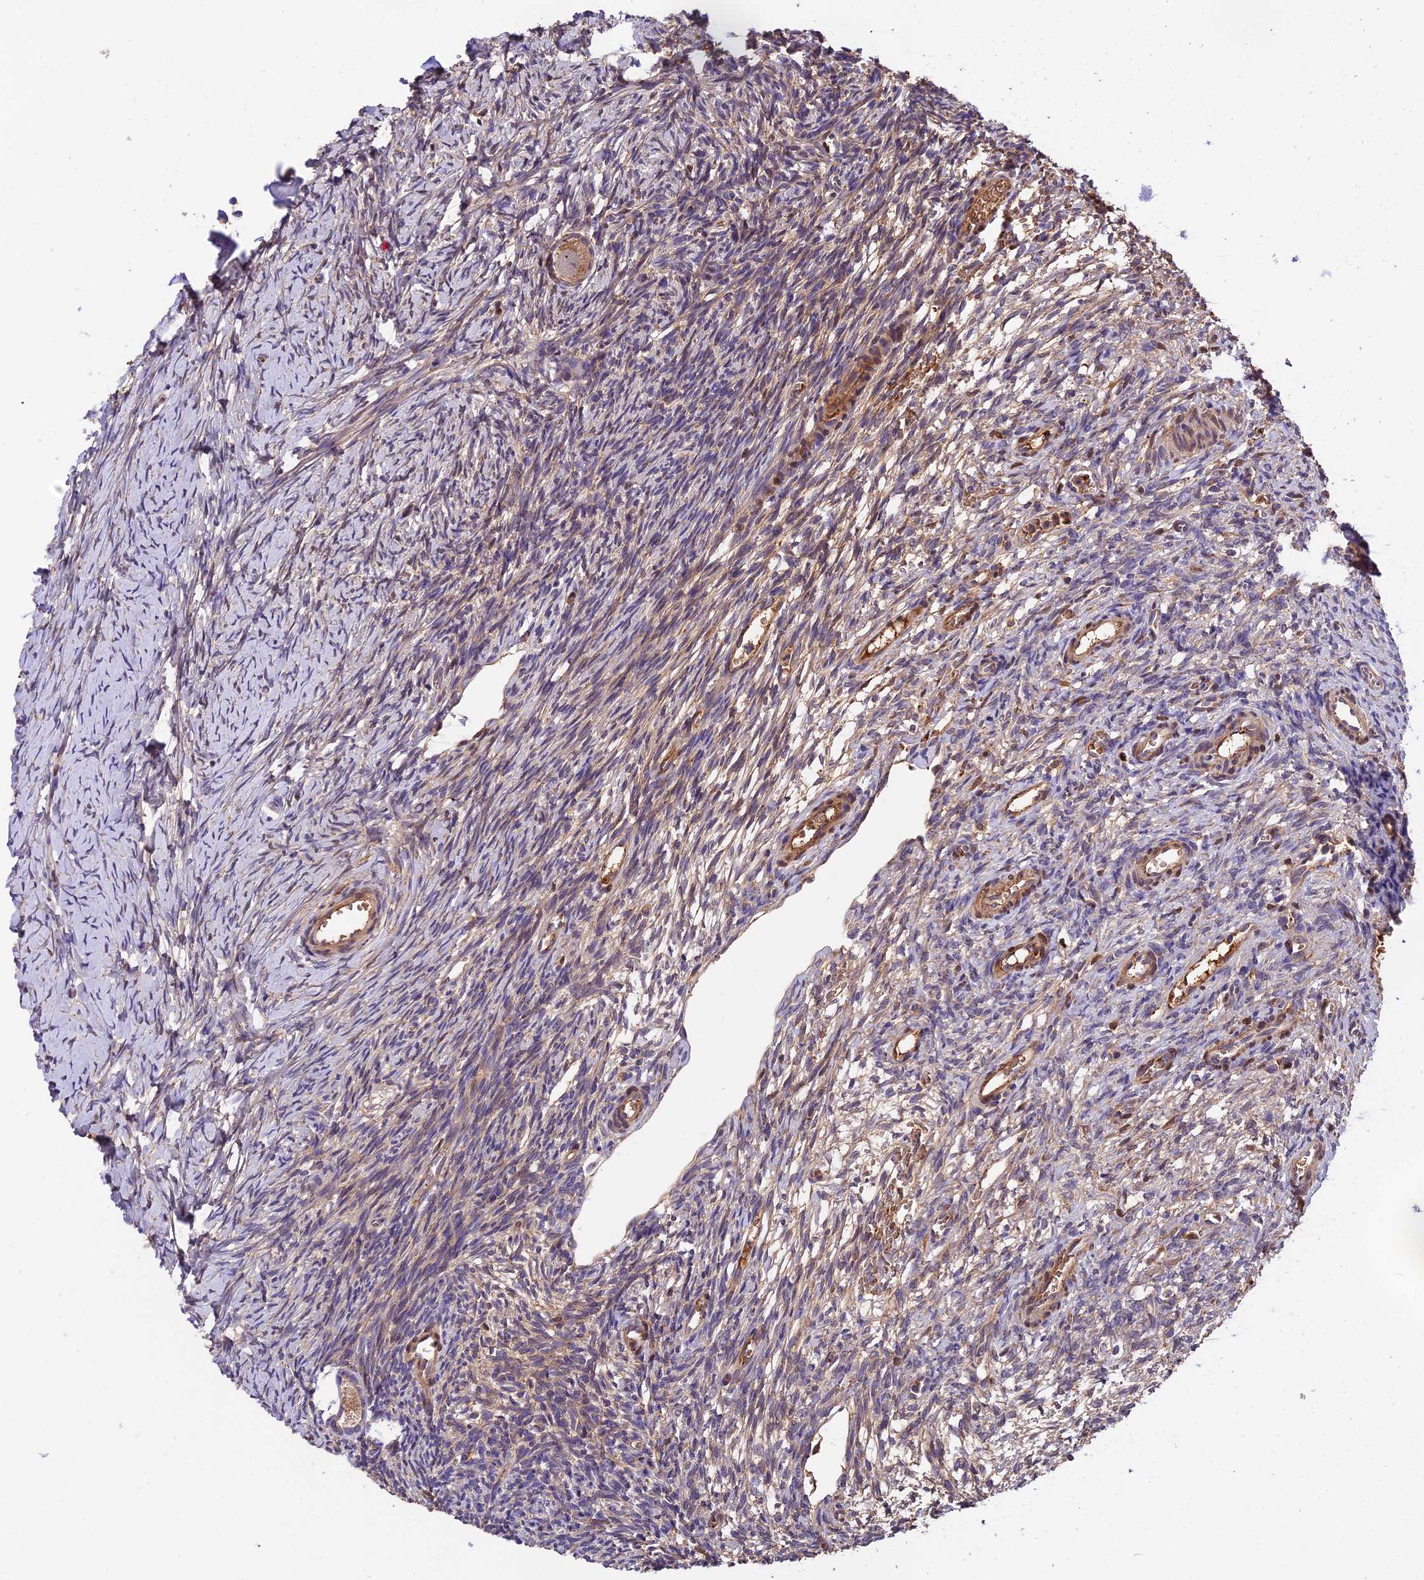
{"staining": {"intensity": "moderate", "quantity": ">75%", "location": "cytoplasmic/membranous"}, "tissue": "ovary", "cell_type": "Follicle cells", "image_type": "normal", "snomed": [{"axis": "morphology", "description": "Normal tissue, NOS"}, {"axis": "topography", "description": "Ovary"}], "caption": "This photomicrograph shows benign ovary stained with immunohistochemistry to label a protein in brown. The cytoplasmic/membranous of follicle cells show moderate positivity for the protein. Nuclei are counter-stained blue.", "gene": "PHAF1", "patient": {"sex": "female", "age": 39}}